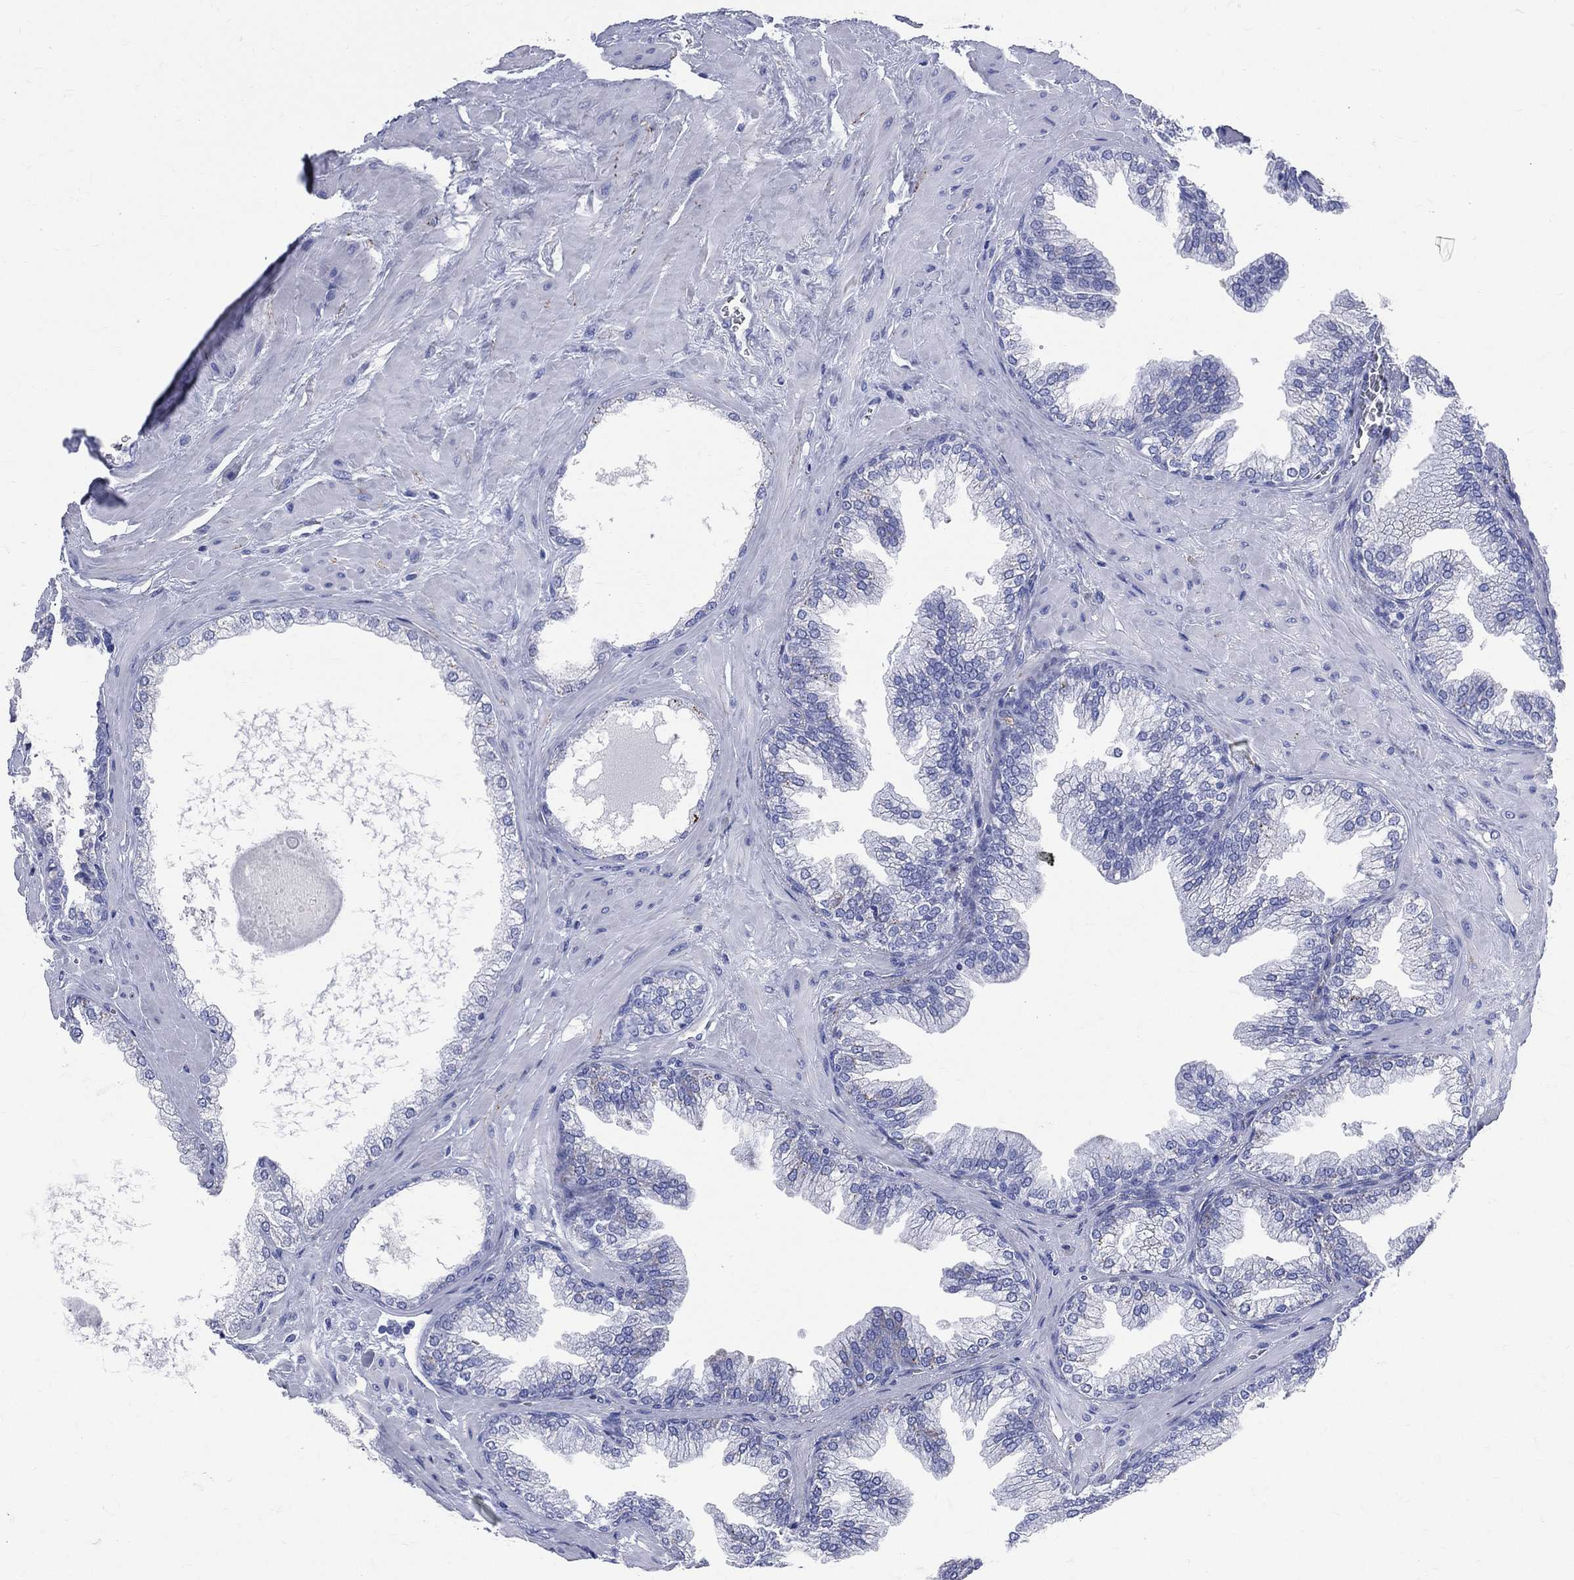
{"staining": {"intensity": "negative", "quantity": "none", "location": "none"}, "tissue": "prostate cancer", "cell_type": "Tumor cells", "image_type": "cancer", "snomed": [{"axis": "morphology", "description": "Adenocarcinoma, Low grade"}, {"axis": "topography", "description": "Prostate"}], "caption": "Human prostate low-grade adenocarcinoma stained for a protein using immunohistochemistry reveals no expression in tumor cells.", "gene": "SYP", "patient": {"sex": "male", "age": 72}}